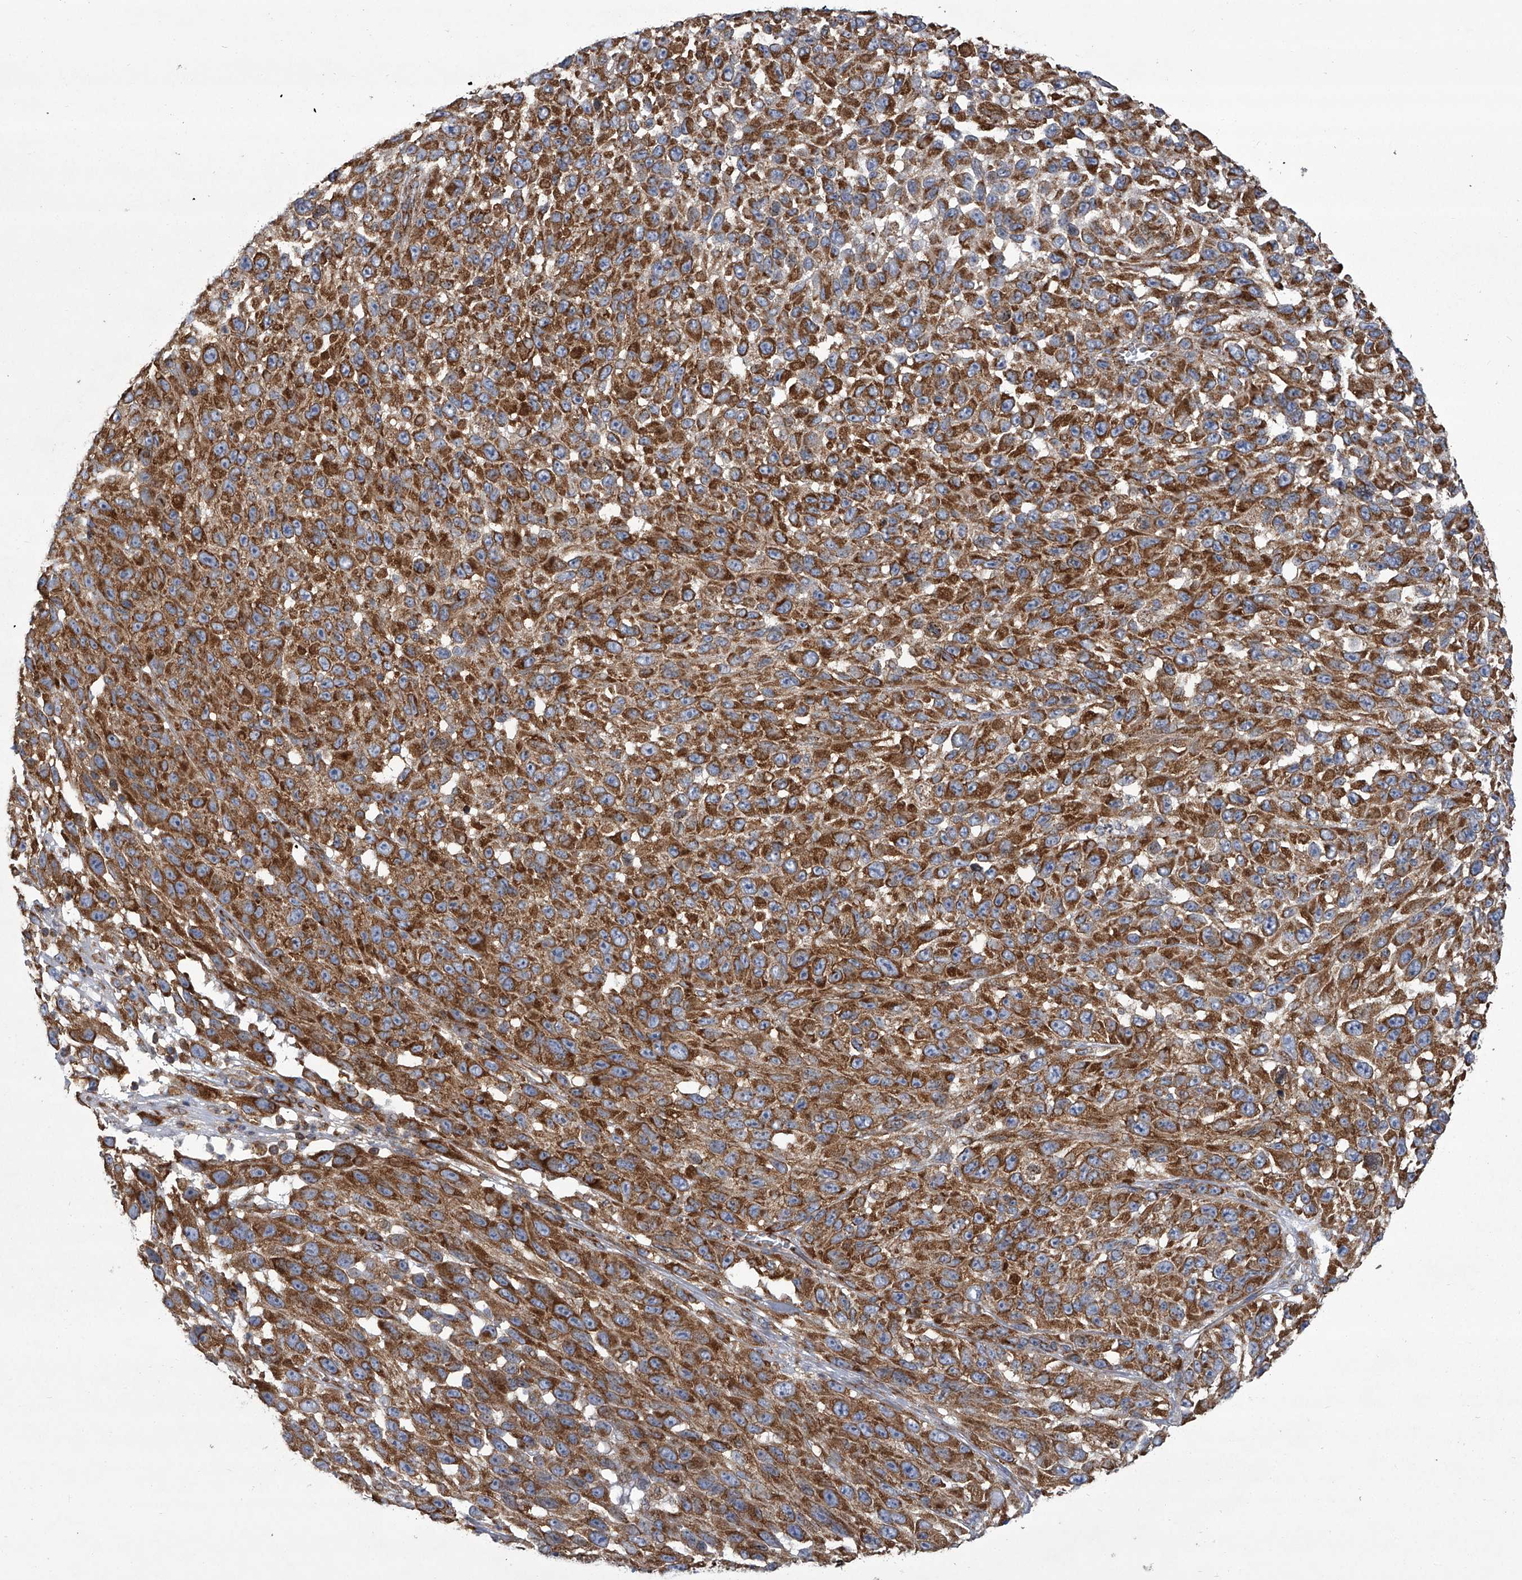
{"staining": {"intensity": "moderate", "quantity": ">75%", "location": "cytoplasmic/membranous"}, "tissue": "melanoma", "cell_type": "Tumor cells", "image_type": "cancer", "snomed": [{"axis": "morphology", "description": "Malignant melanoma, NOS"}, {"axis": "topography", "description": "Skin"}], "caption": "IHC (DAB (3,3'-diaminobenzidine)) staining of malignant melanoma reveals moderate cytoplasmic/membranous protein positivity in about >75% of tumor cells.", "gene": "ZC3H15", "patient": {"sex": "female", "age": 96}}